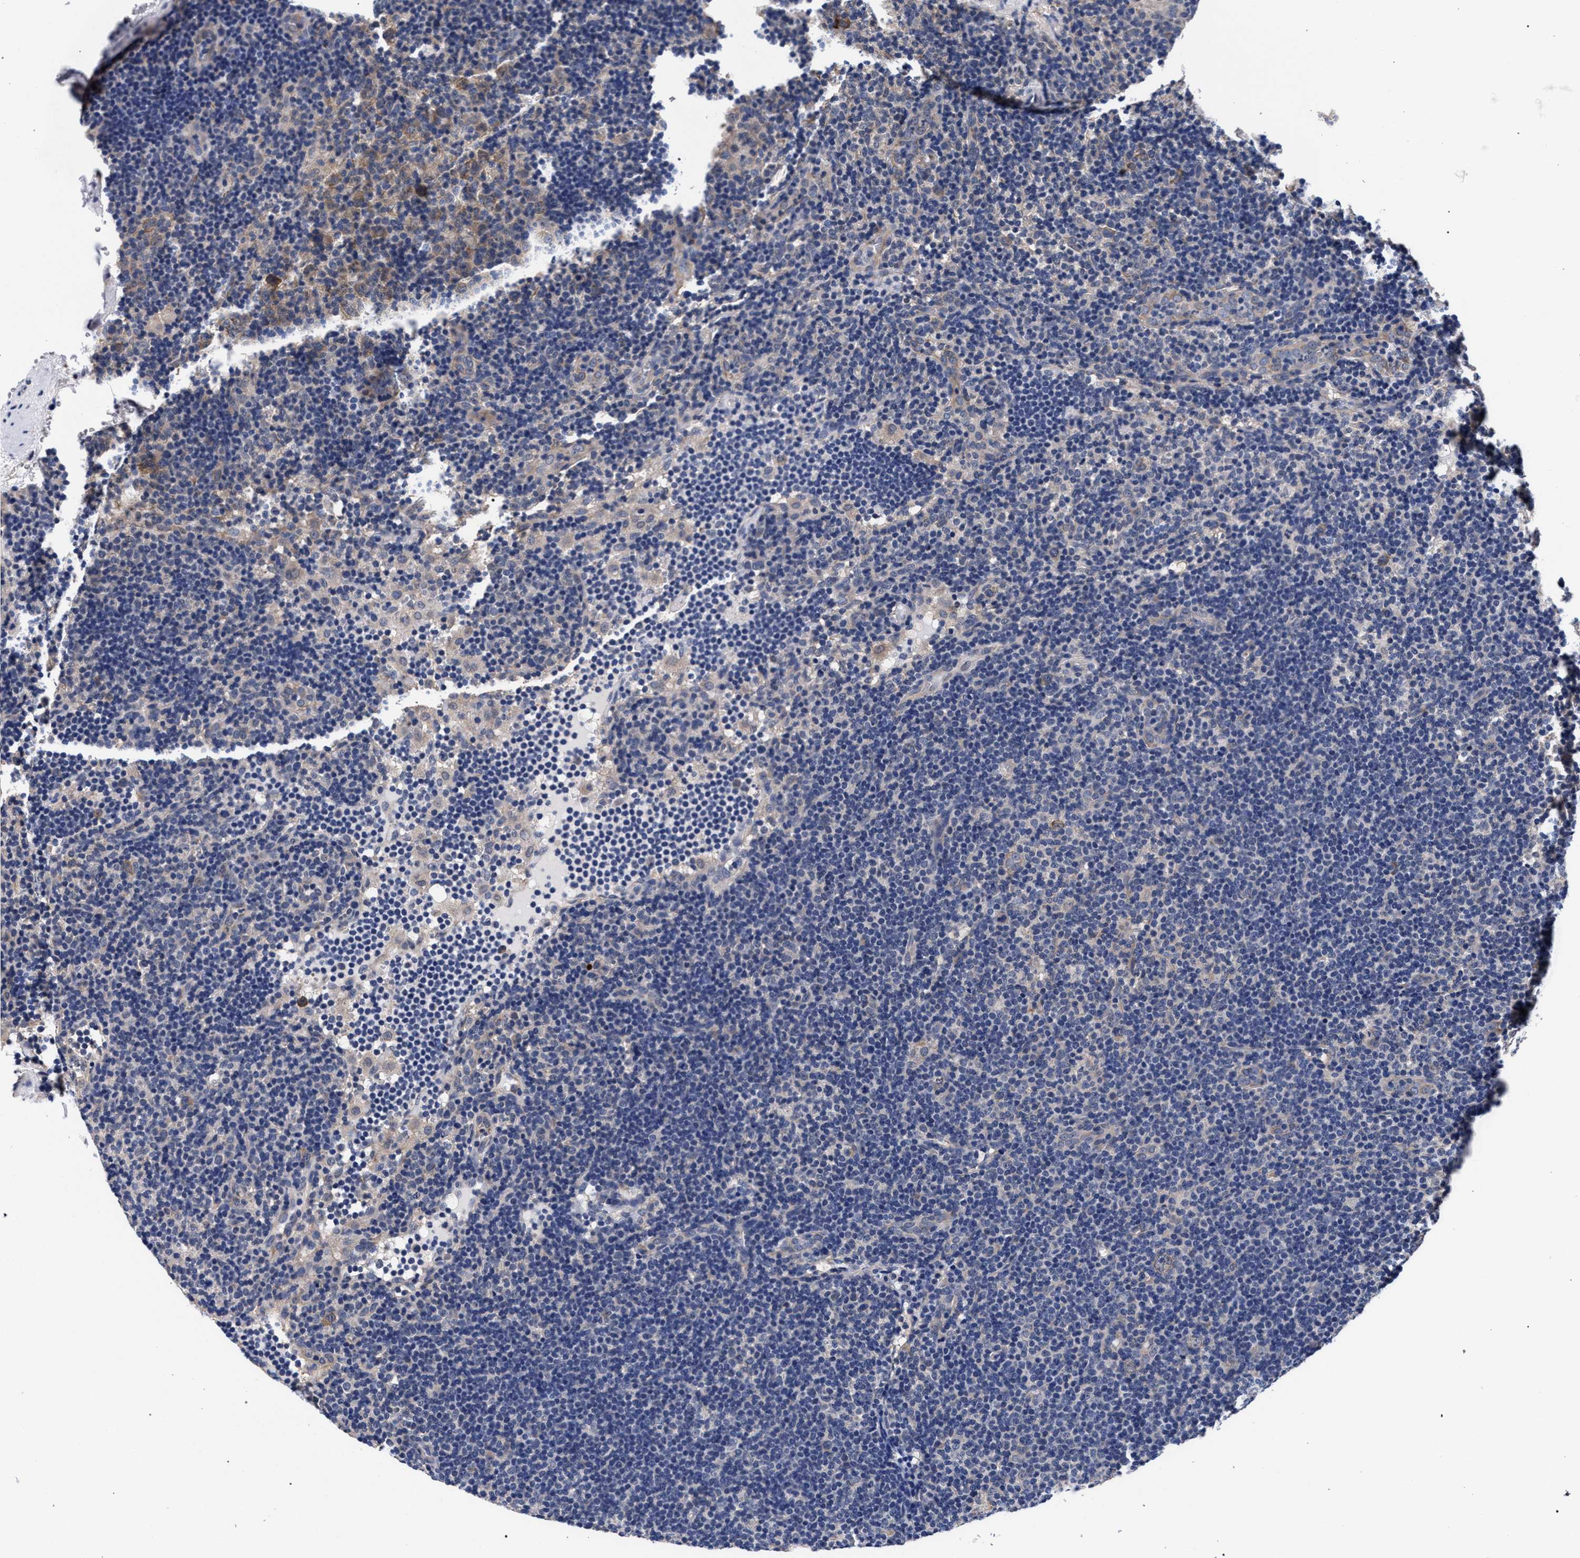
{"staining": {"intensity": "weak", "quantity": "25%-75%", "location": "cytoplasmic/membranous"}, "tissue": "lymphoma", "cell_type": "Tumor cells", "image_type": "cancer", "snomed": [{"axis": "morphology", "description": "Hodgkin's disease, NOS"}, {"axis": "topography", "description": "Lymph node"}], "caption": "This is an image of immunohistochemistry (IHC) staining of lymphoma, which shows weak staining in the cytoplasmic/membranous of tumor cells.", "gene": "RBM33", "patient": {"sex": "female", "age": 57}}